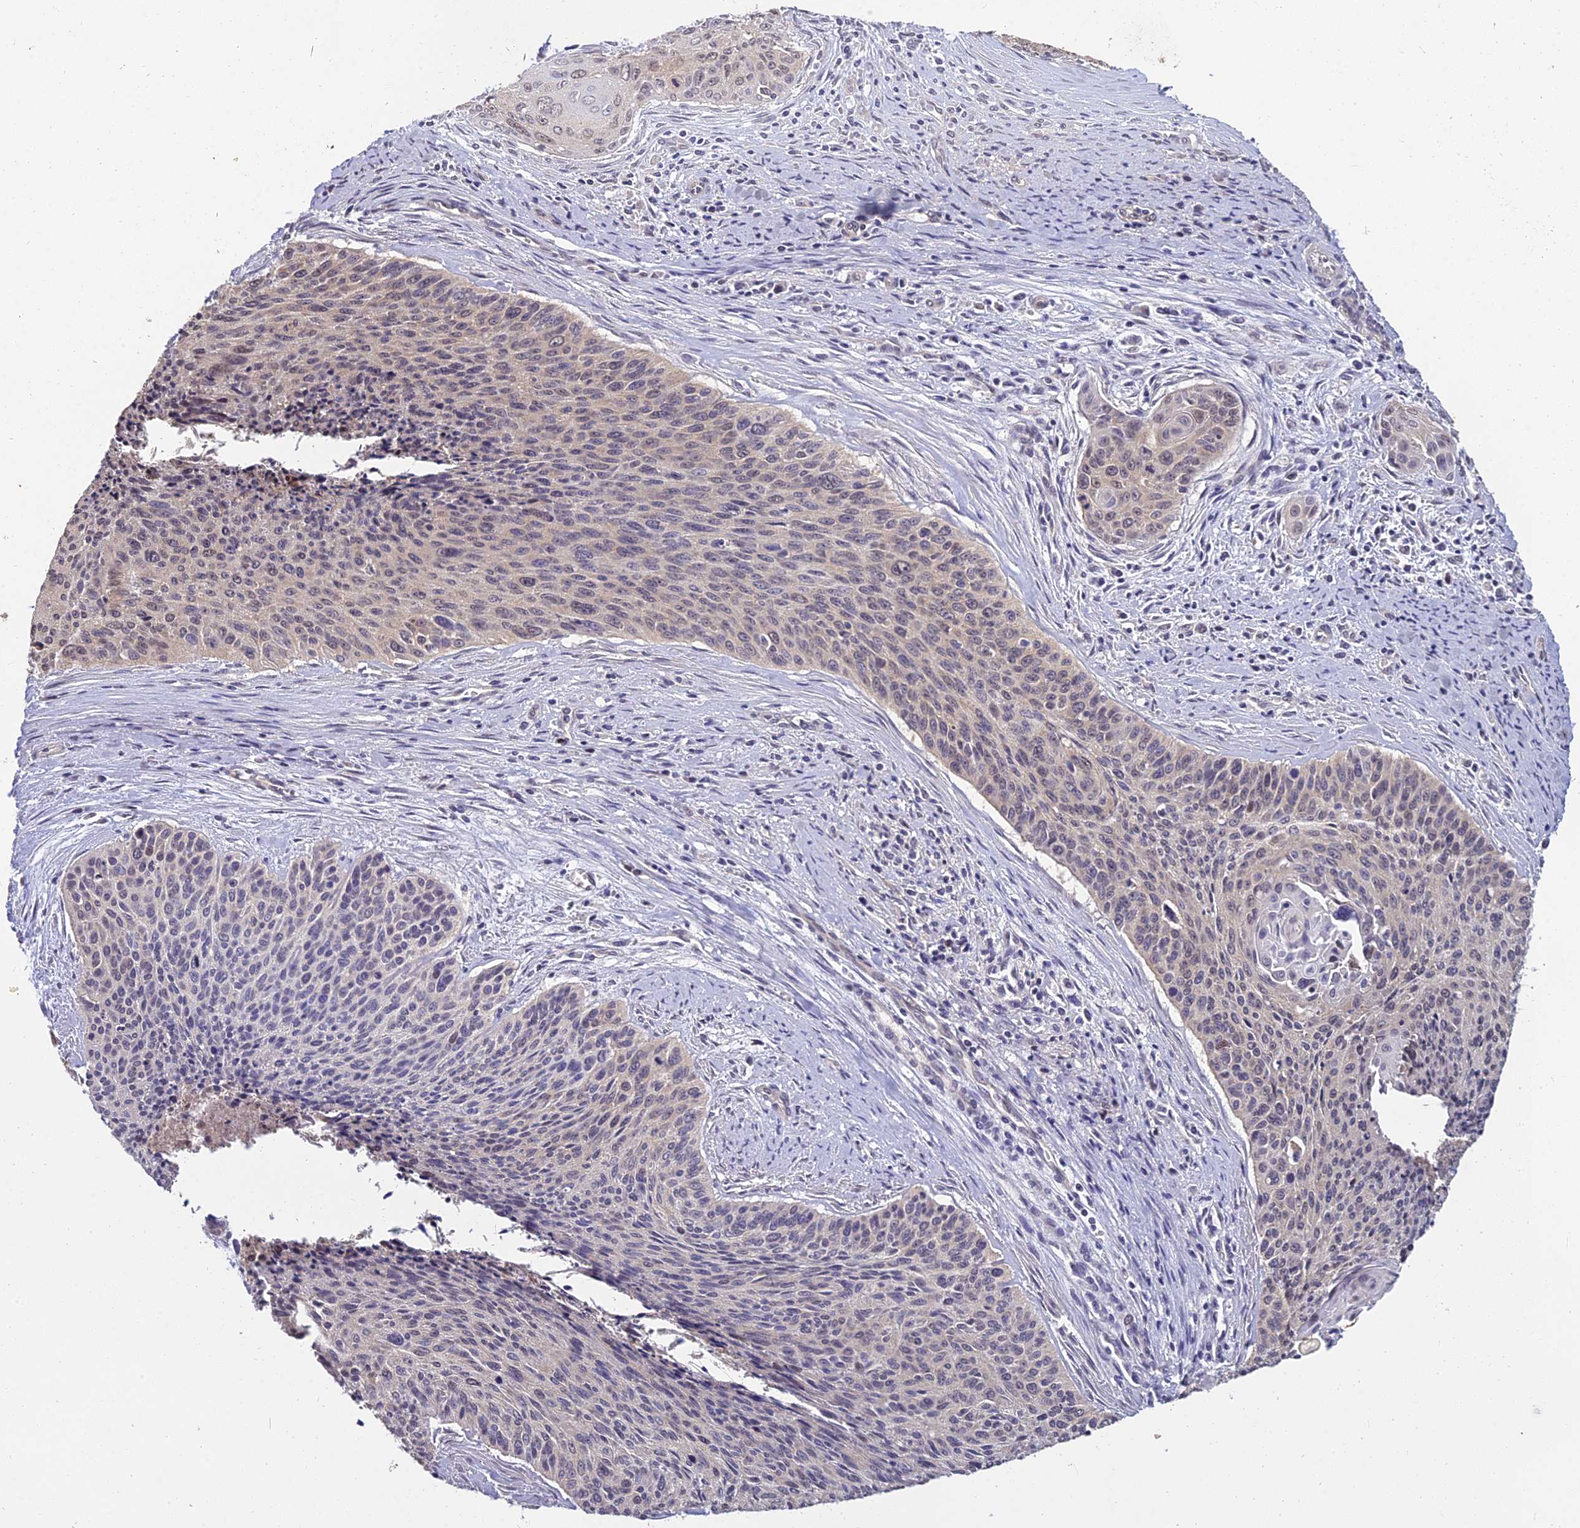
{"staining": {"intensity": "weak", "quantity": "<25%", "location": "nuclear"}, "tissue": "cervical cancer", "cell_type": "Tumor cells", "image_type": "cancer", "snomed": [{"axis": "morphology", "description": "Squamous cell carcinoma, NOS"}, {"axis": "topography", "description": "Cervix"}], "caption": "Cervical squamous cell carcinoma was stained to show a protein in brown. There is no significant positivity in tumor cells.", "gene": "GRWD1", "patient": {"sex": "female", "age": 55}}